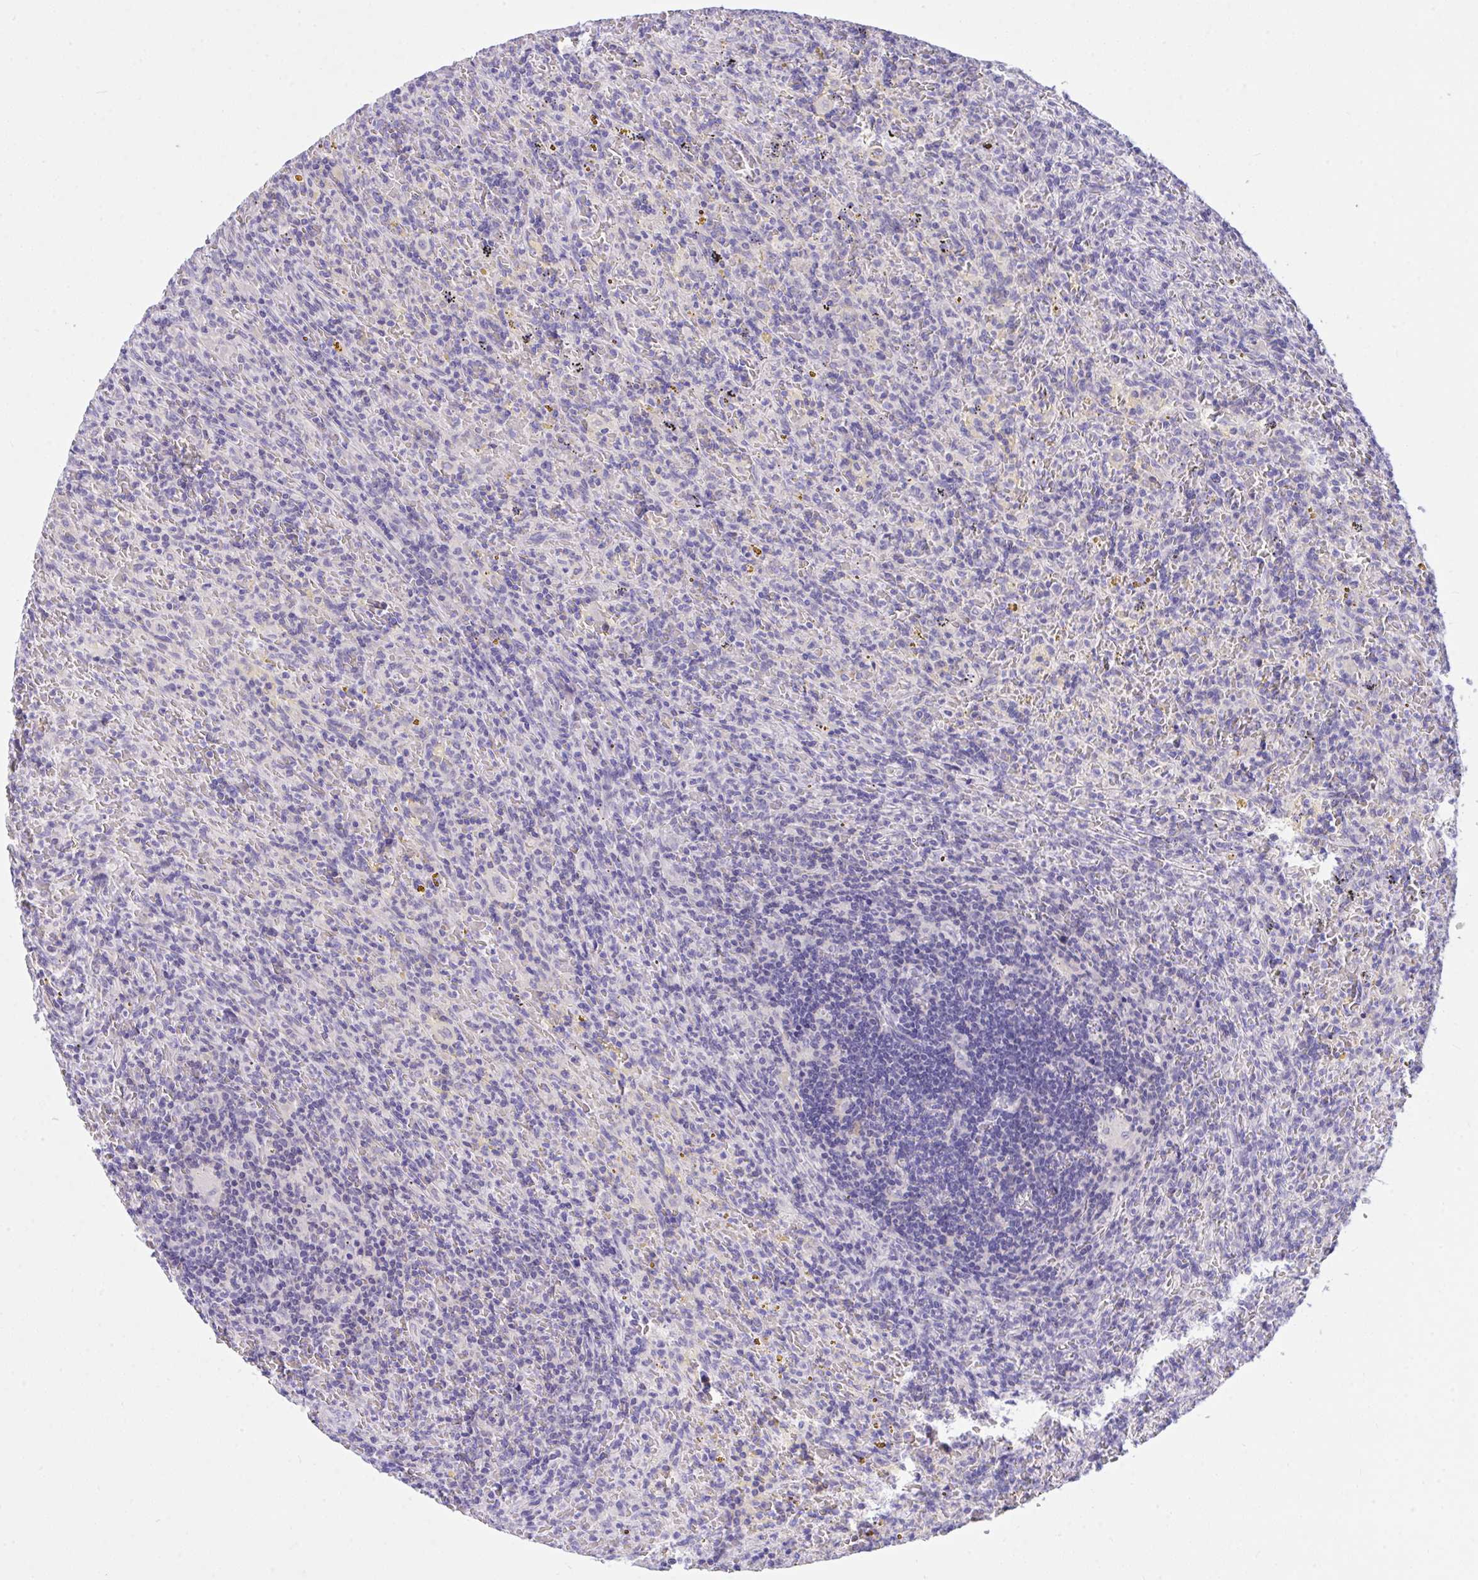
{"staining": {"intensity": "negative", "quantity": "none", "location": "none"}, "tissue": "lymphoma", "cell_type": "Tumor cells", "image_type": "cancer", "snomed": [{"axis": "morphology", "description": "Malignant lymphoma, non-Hodgkin's type, Low grade"}, {"axis": "topography", "description": "Spleen"}], "caption": "DAB immunohistochemical staining of human low-grade malignant lymphoma, non-Hodgkin's type shows no significant staining in tumor cells.", "gene": "TLN2", "patient": {"sex": "female", "age": 70}}